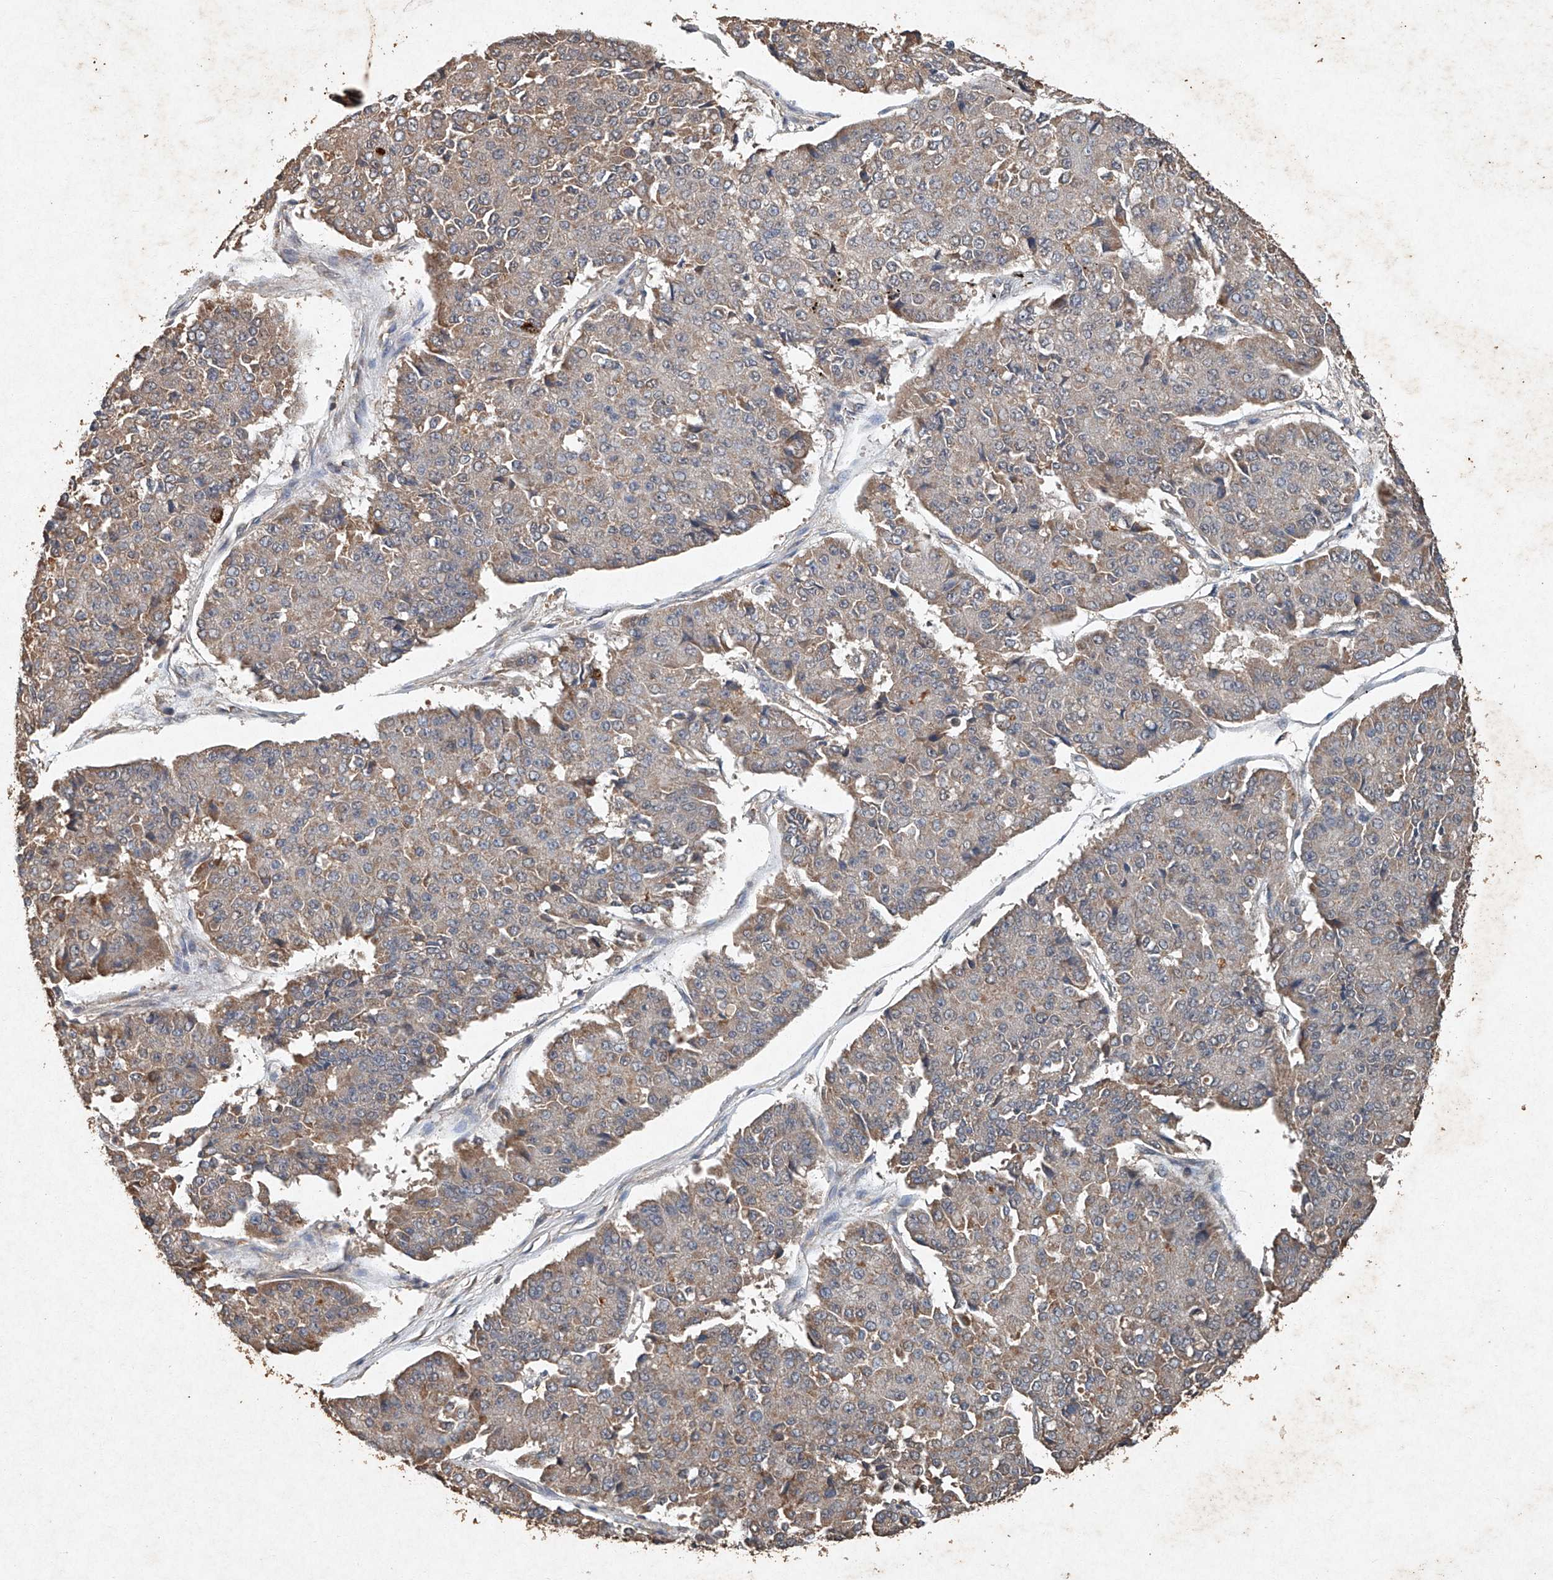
{"staining": {"intensity": "weak", "quantity": ">75%", "location": "cytoplasmic/membranous"}, "tissue": "pancreatic cancer", "cell_type": "Tumor cells", "image_type": "cancer", "snomed": [{"axis": "morphology", "description": "Adenocarcinoma, NOS"}, {"axis": "topography", "description": "Pancreas"}], "caption": "Immunohistochemistry histopathology image of pancreatic cancer (adenocarcinoma) stained for a protein (brown), which shows low levels of weak cytoplasmic/membranous expression in about >75% of tumor cells.", "gene": "STK3", "patient": {"sex": "male", "age": 50}}